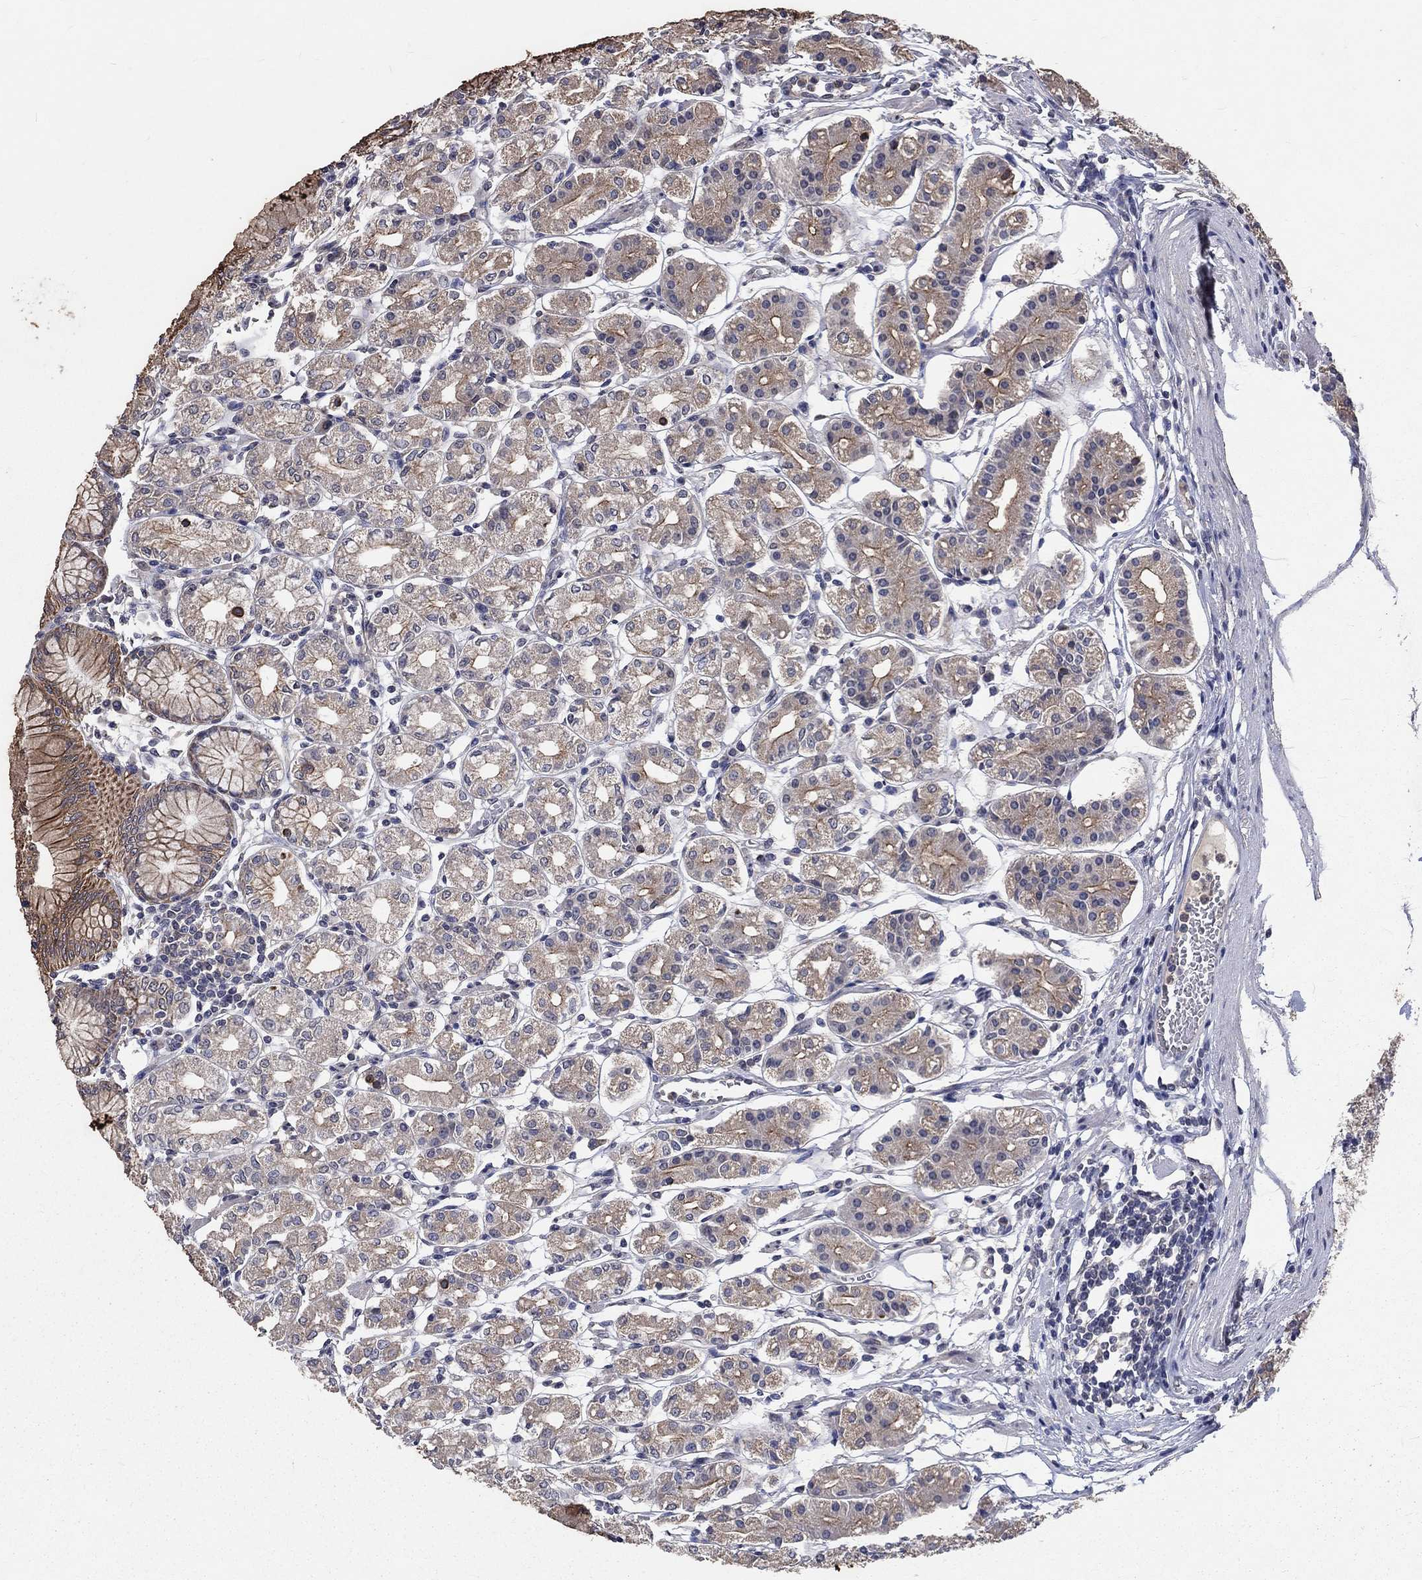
{"staining": {"intensity": "moderate", "quantity": "25%-75%", "location": "cytoplasmic/membranous"}, "tissue": "stomach", "cell_type": "Glandular cells", "image_type": "normal", "snomed": [{"axis": "morphology", "description": "Normal tissue, NOS"}, {"axis": "topography", "description": "Skeletal muscle"}, {"axis": "topography", "description": "Stomach"}], "caption": "This photomicrograph displays immunohistochemistry (IHC) staining of unremarkable stomach, with medium moderate cytoplasmic/membranous staining in approximately 25%-75% of glandular cells.", "gene": "CHST5", "patient": {"sex": "female", "age": 57}}